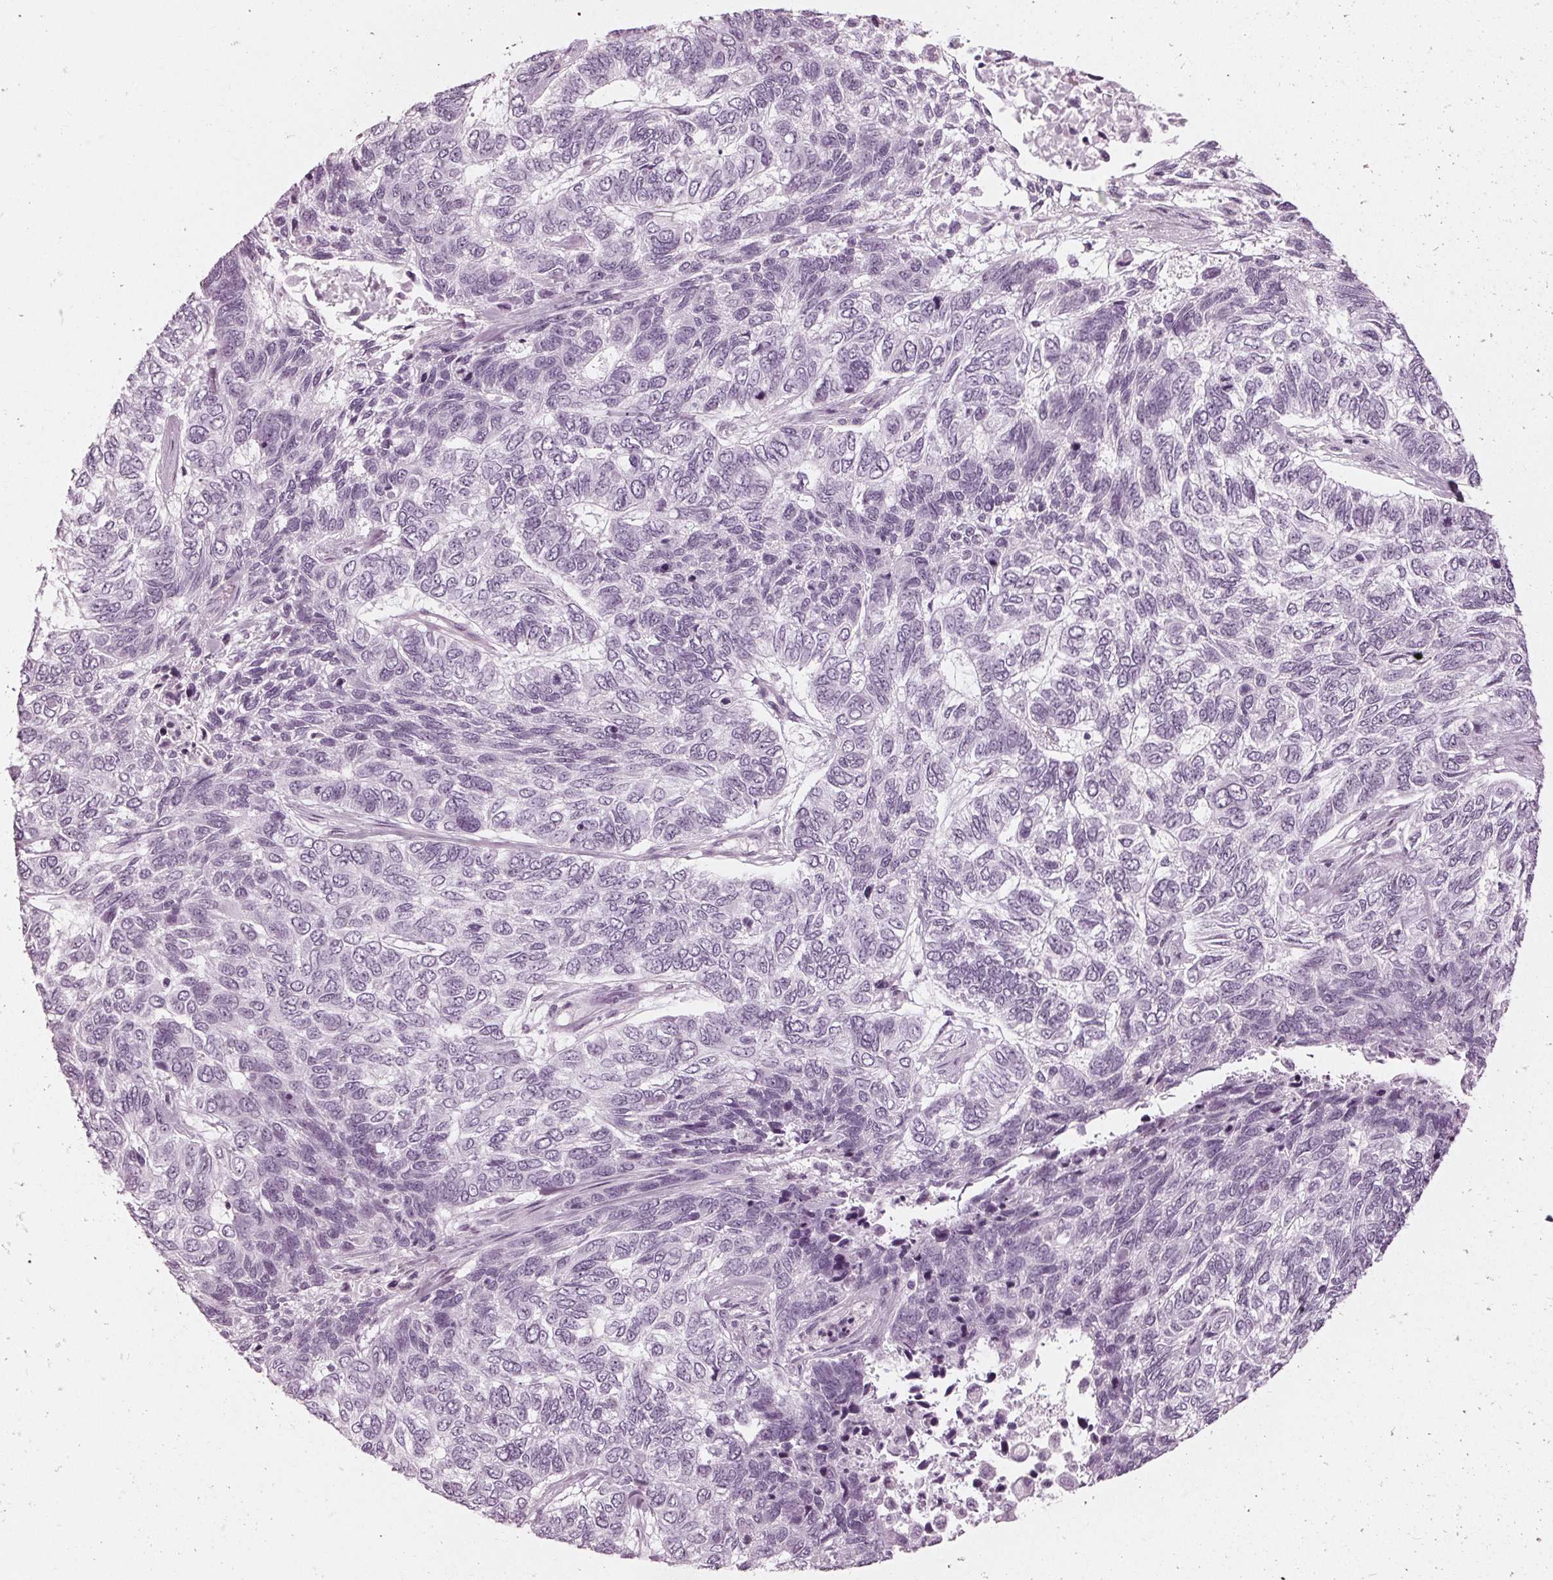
{"staining": {"intensity": "negative", "quantity": "none", "location": "none"}, "tissue": "skin cancer", "cell_type": "Tumor cells", "image_type": "cancer", "snomed": [{"axis": "morphology", "description": "Basal cell carcinoma"}, {"axis": "topography", "description": "Skin"}], "caption": "High magnification brightfield microscopy of skin basal cell carcinoma stained with DAB (3,3'-diaminobenzidine) (brown) and counterstained with hematoxylin (blue): tumor cells show no significant staining. (DAB IHC visualized using brightfield microscopy, high magnification).", "gene": "KRT28", "patient": {"sex": "female", "age": 65}}